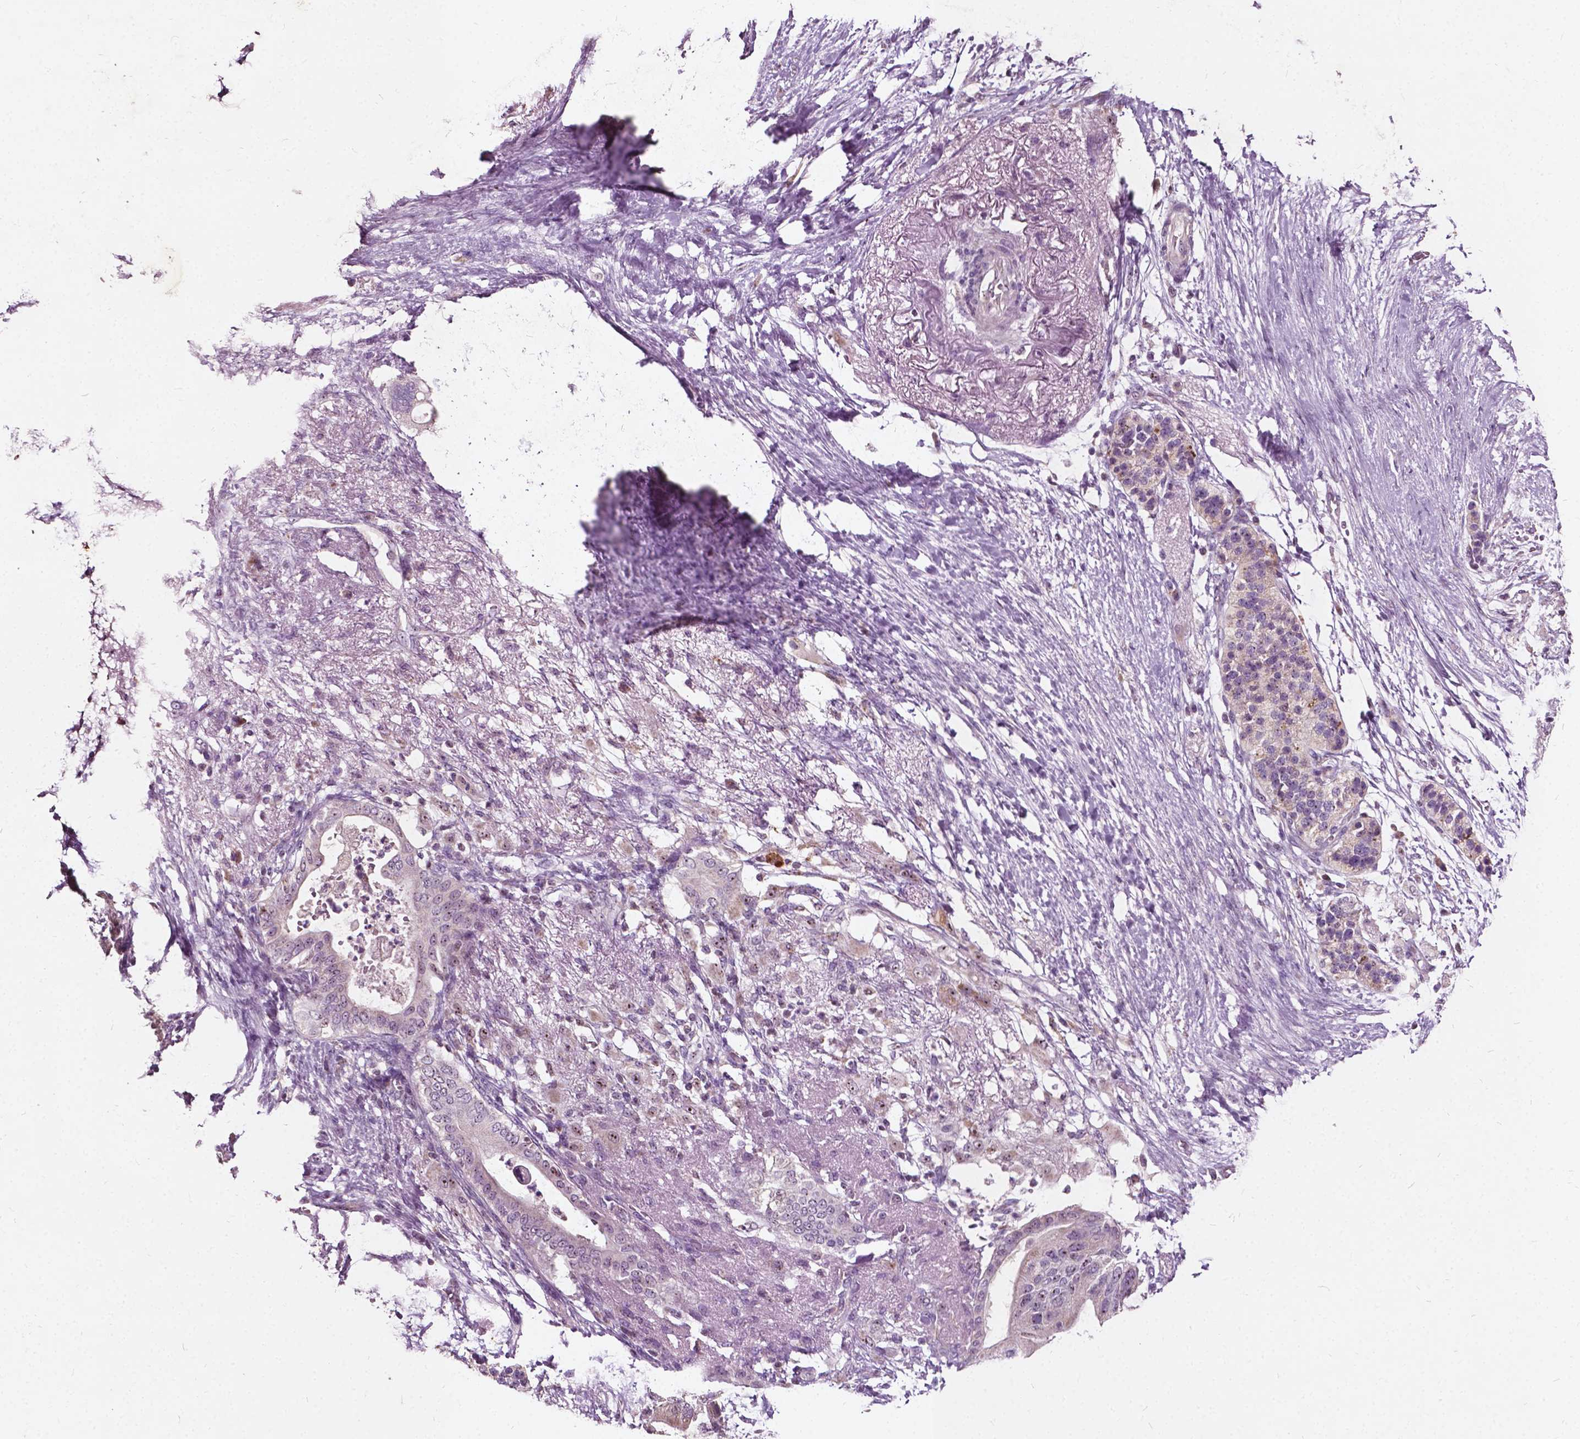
{"staining": {"intensity": "weak", "quantity": "25%-75%", "location": "nuclear"}, "tissue": "pancreatic cancer", "cell_type": "Tumor cells", "image_type": "cancer", "snomed": [{"axis": "morphology", "description": "Adenocarcinoma, NOS"}, {"axis": "topography", "description": "Pancreas"}], "caption": "A high-resolution photomicrograph shows immunohistochemistry staining of adenocarcinoma (pancreatic), which reveals weak nuclear staining in about 25%-75% of tumor cells.", "gene": "ODF3L2", "patient": {"sex": "female", "age": 72}}